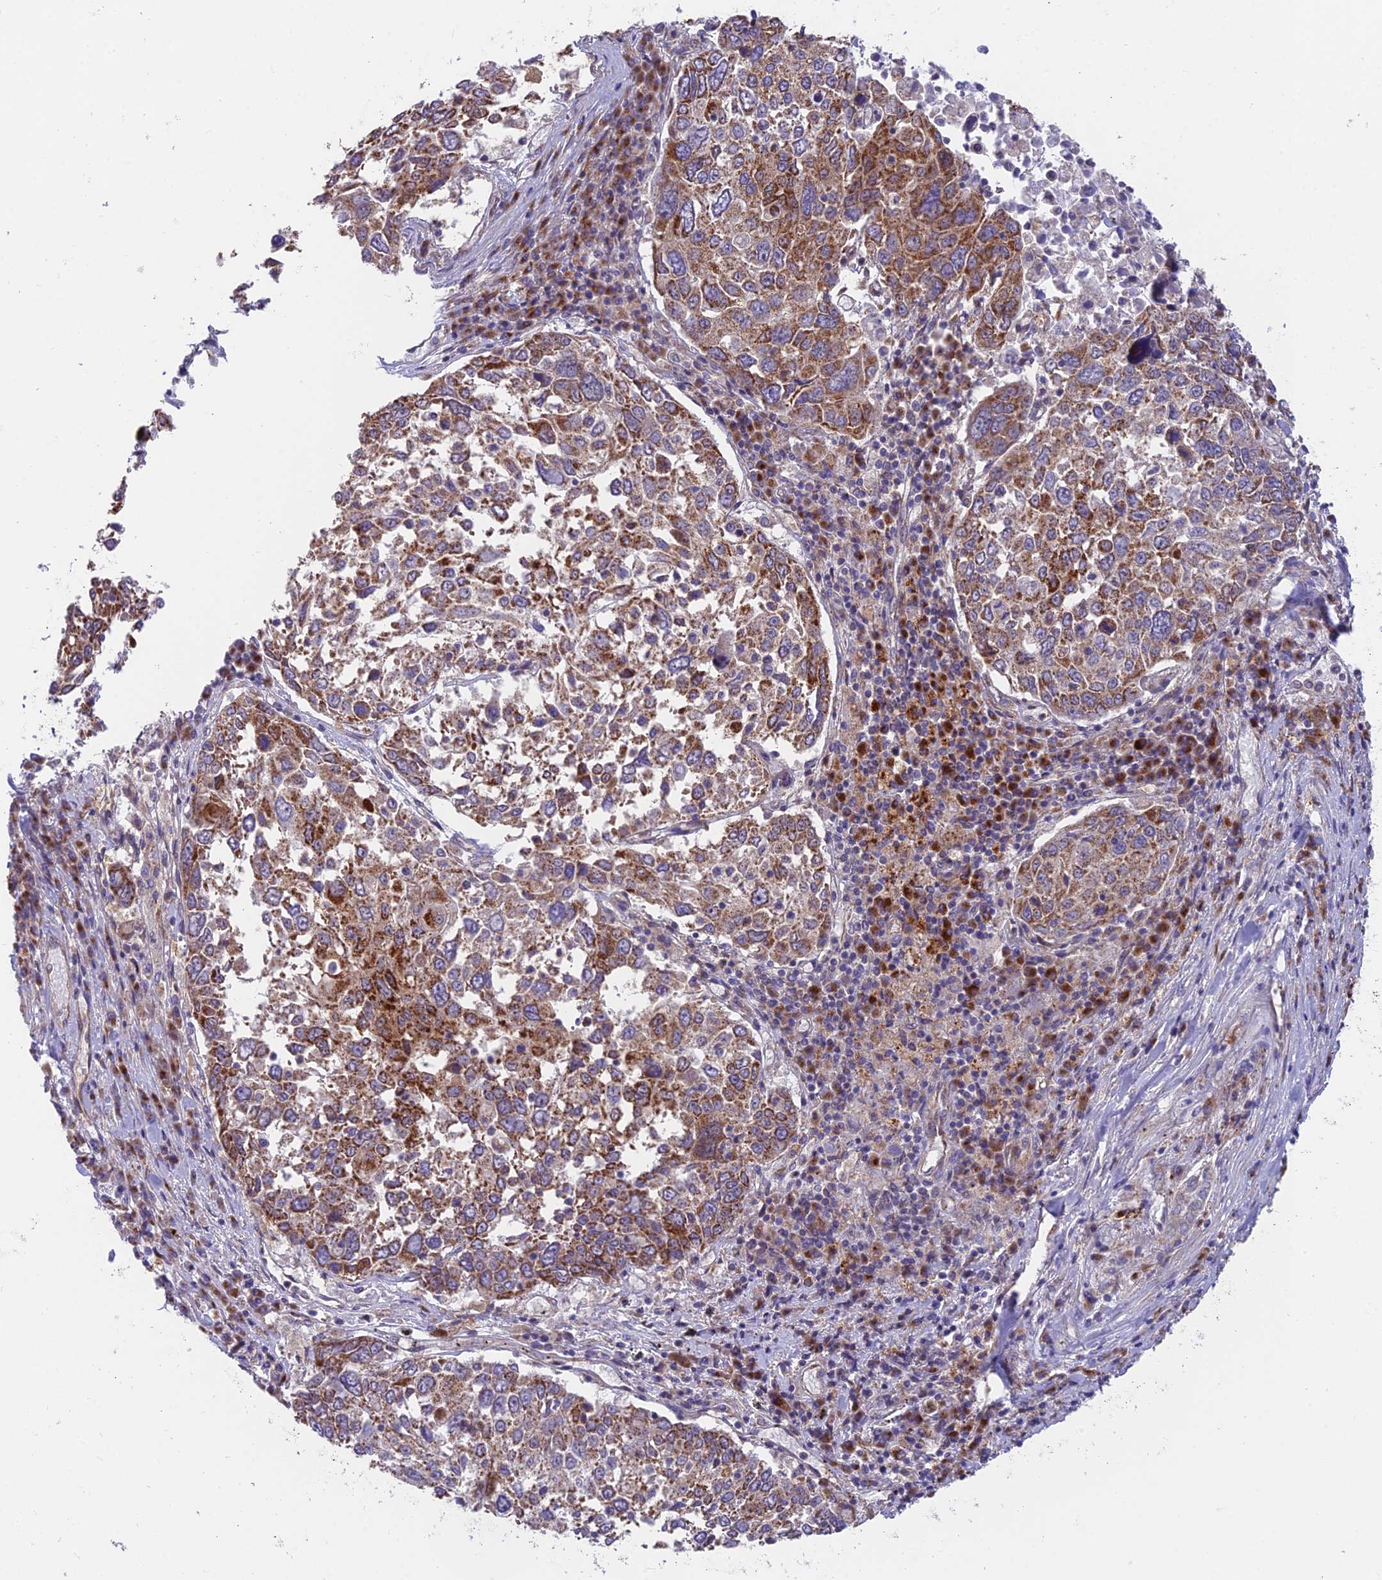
{"staining": {"intensity": "moderate", "quantity": "25%-75%", "location": "cytoplasmic/membranous"}, "tissue": "lung cancer", "cell_type": "Tumor cells", "image_type": "cancer", "snomed": [{"axis": "morphology", "description": "Squamous cell carcinoma, NOS"}, {"axis": "topography", "description": "Lung"}], "caption": "IHC of lung cancer (squamous cell carcinoma) shows medium levels of moderate cytoplasmic/membranous positivity in approximately 25%-75% of tumor cells. (DAB (3,3'-diaminobenzidine) = brown stain, brightfield microscopy at high magnification).", "gene": "TBC1D20", "patient": {"sex": "male", "age": 65}}